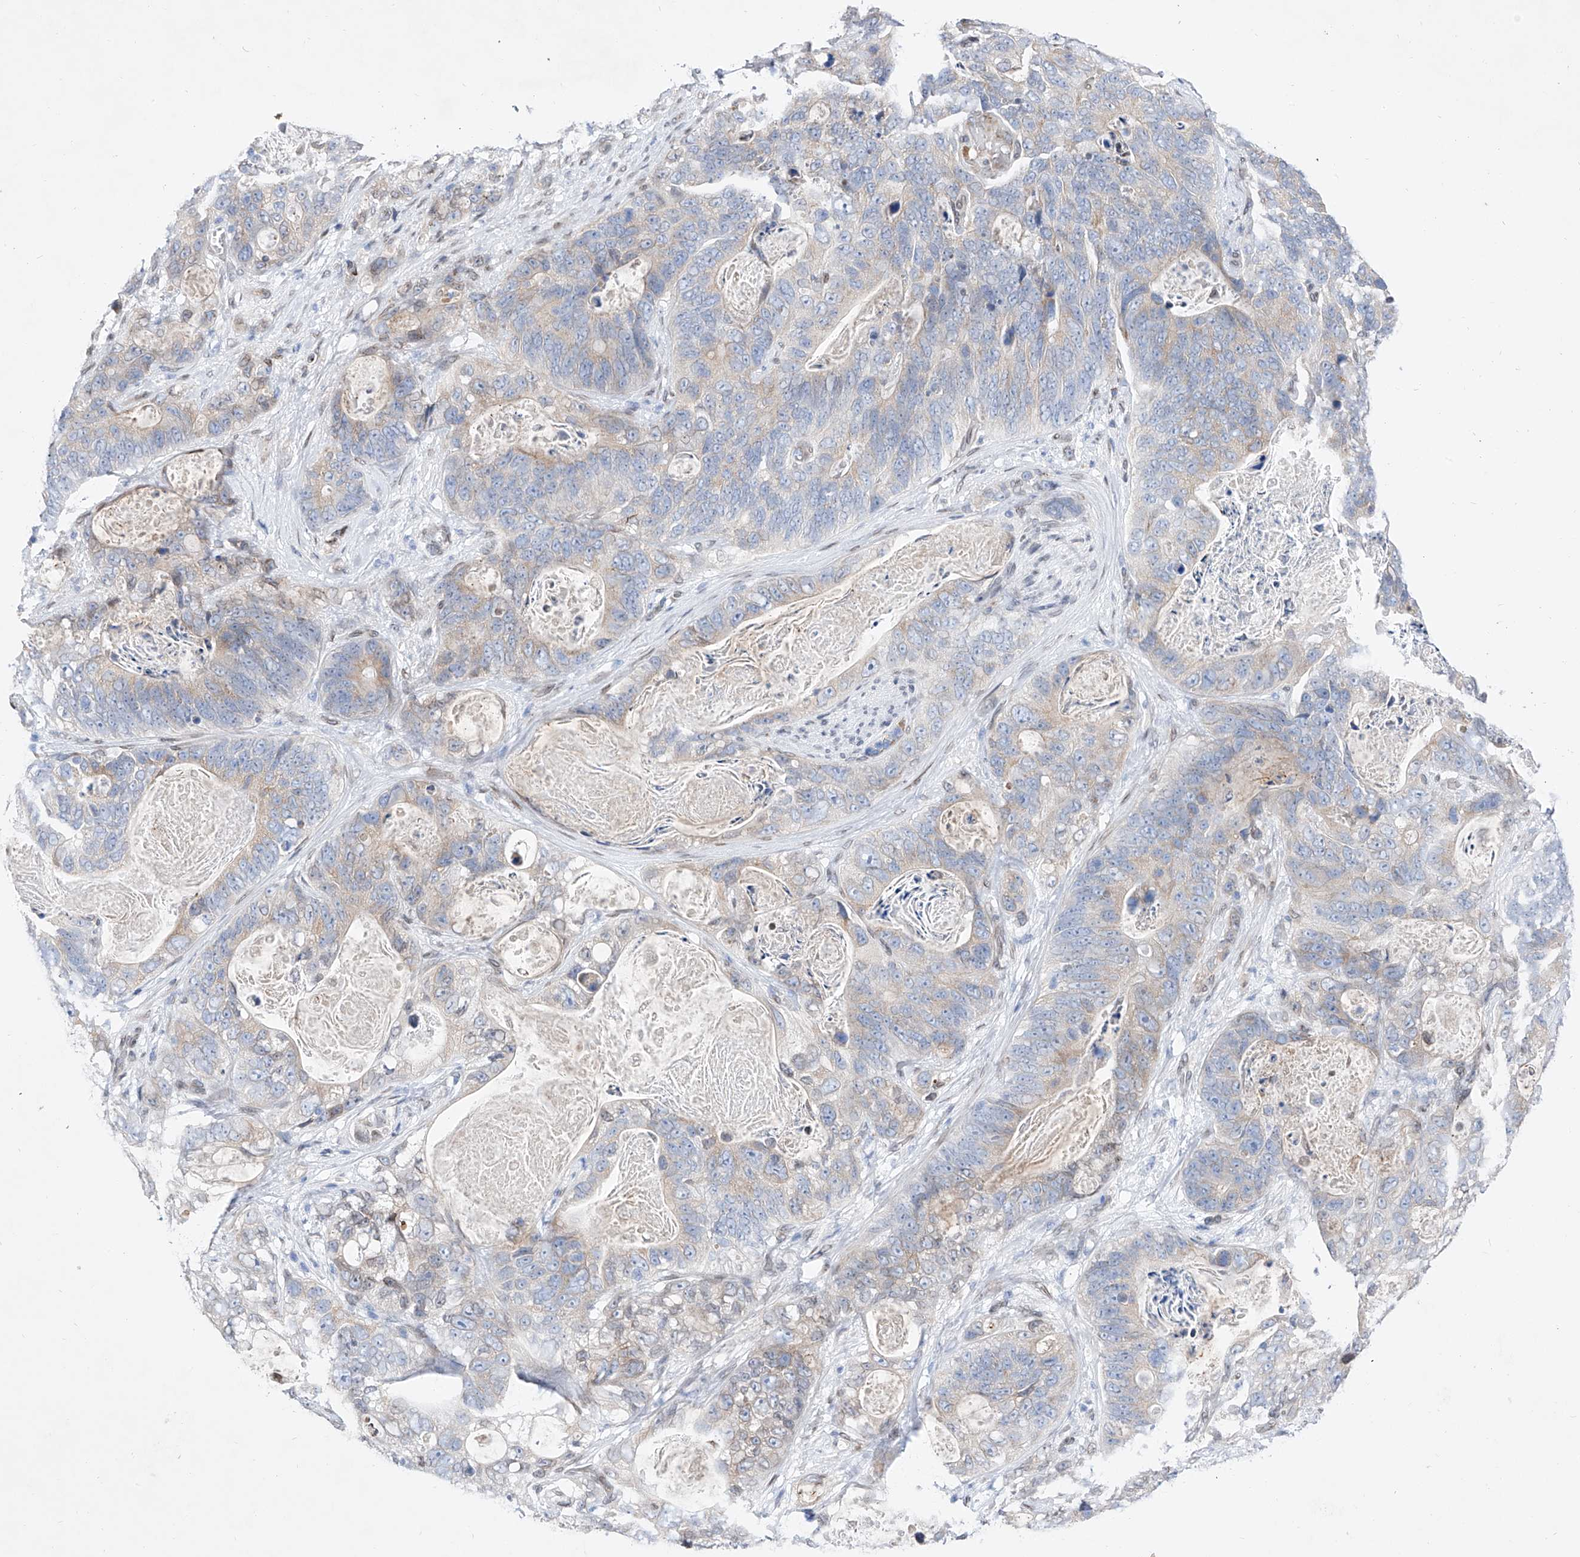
{"staining": {"intensity": "weak", "quantity": "<25%", "location": "cytoplasmic/membranous,nuclear"}, "tissue": "stomach cancer", "cell_type": "Tumor cells", "image_type": "cancer", "snomed": [{"axis": "morphology", "description": "Normal tissue, NOS"}, {"axis": "morphology", "description": "Adenocarcinoma, NOS"}, {"axis": "topography", "description": "Stomach"}], "caption": "DAB (3,3'-diaminobenzidine) immunohistochemical staining of adenocarcinoma (stomach) displays no significant expression in tumor cells.", "gene": "LCLAT1", "patient": {"sex": "female", "age": 89}}